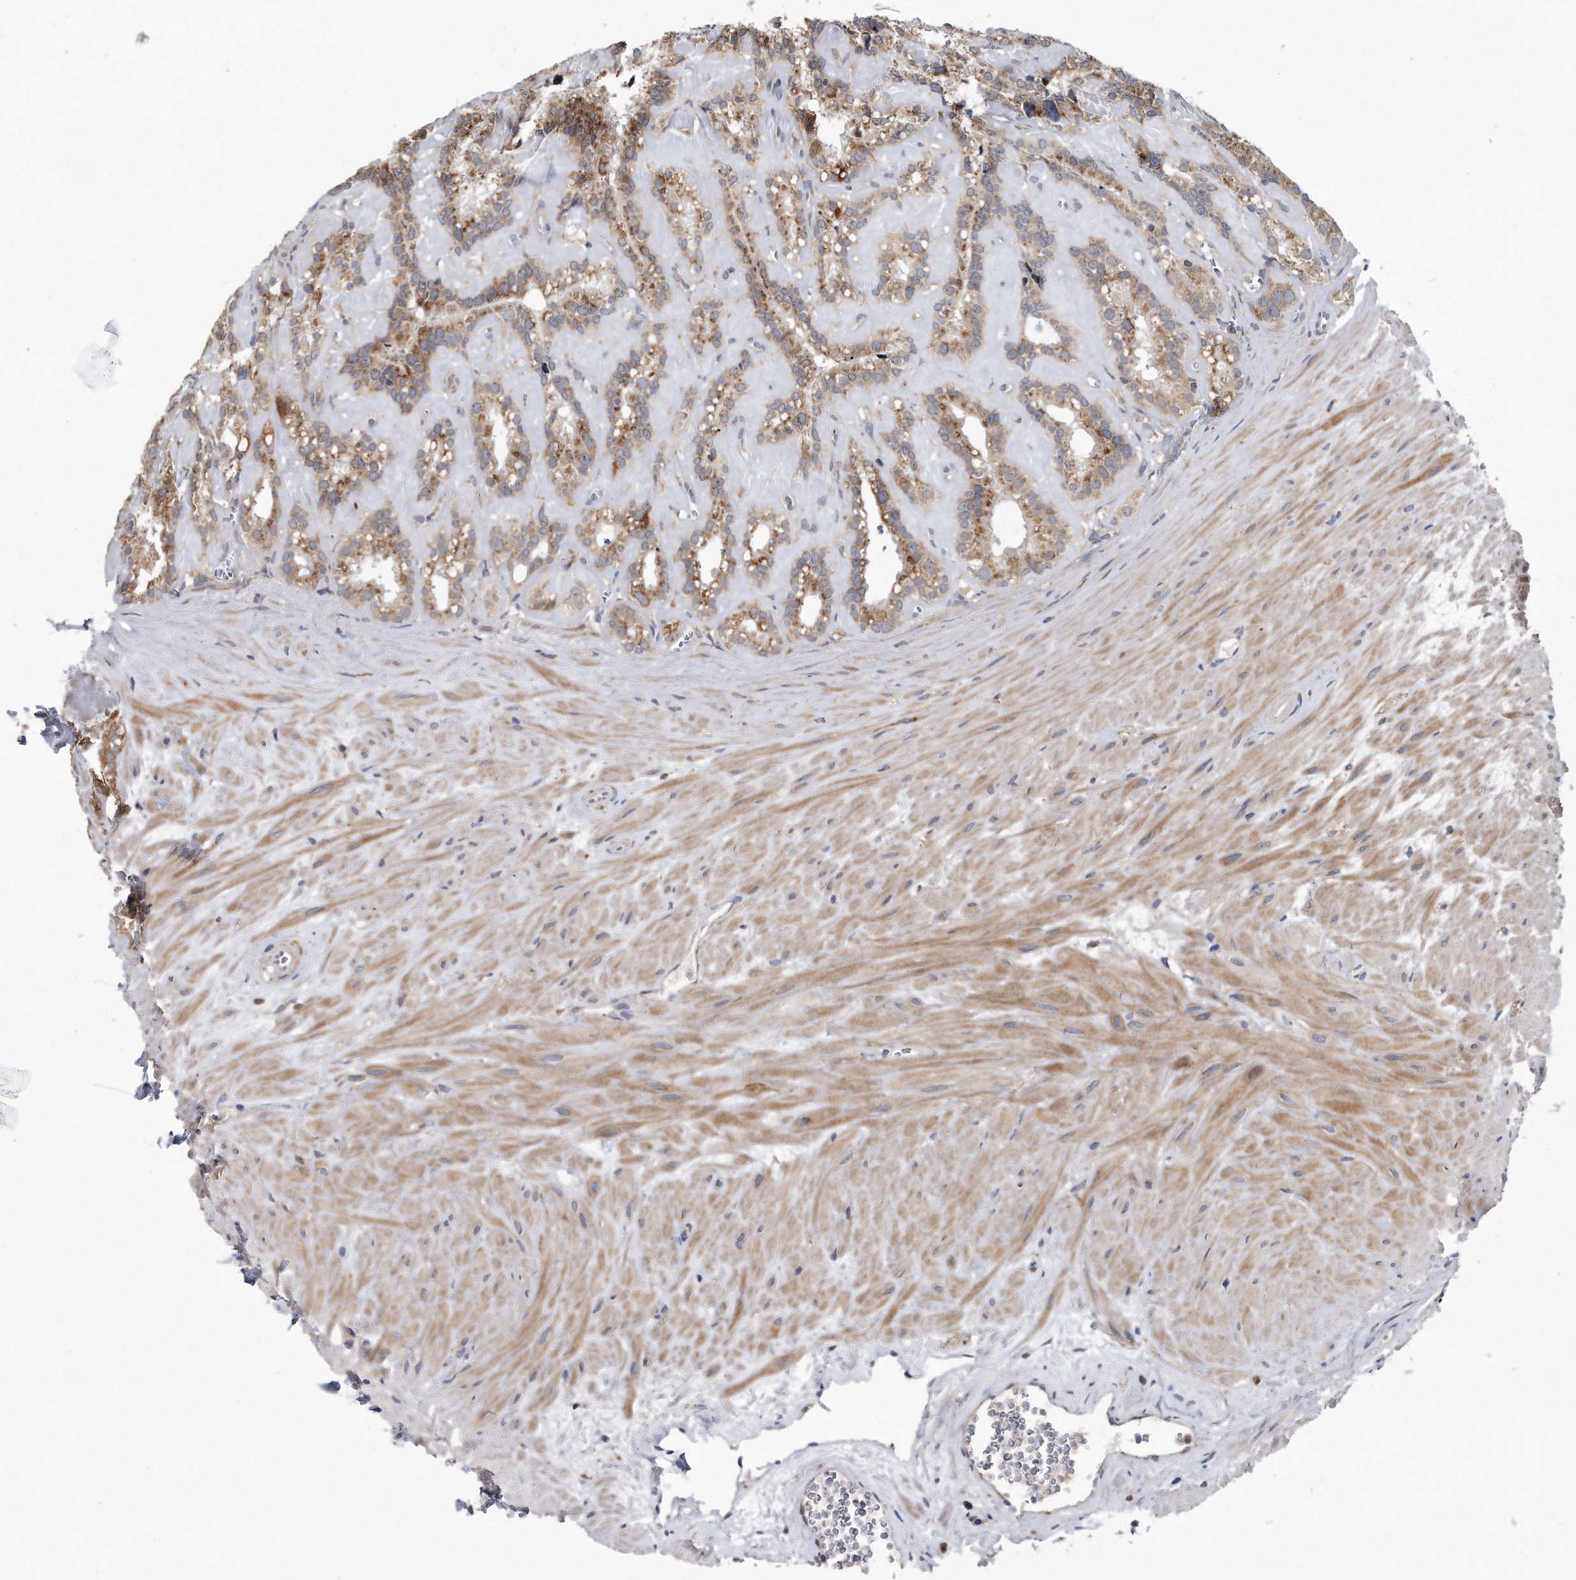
{"staining": {"intensity": "moderate", "quantity": ">75%", "location": "cytoplasmic/membranous"}, "tissue": "seminal vesicle", "cell_type": "Glandular cells", "image_type": "normal", "snomed": [{"axis": "morphology", "description": "Normal tissue, NOS"}, {"axis": "topography", "description": "Prostate"}, {"axis": "topography", "description": "Seminal veicle"}], "caption": "This is an image of IHC staining of benign seminal vesicle, which shows moderate expression in the cytoplasmic/membranous of glandular cells.", "gene": "LYRM4", "patient": {"sex": "male", "age": 59}}